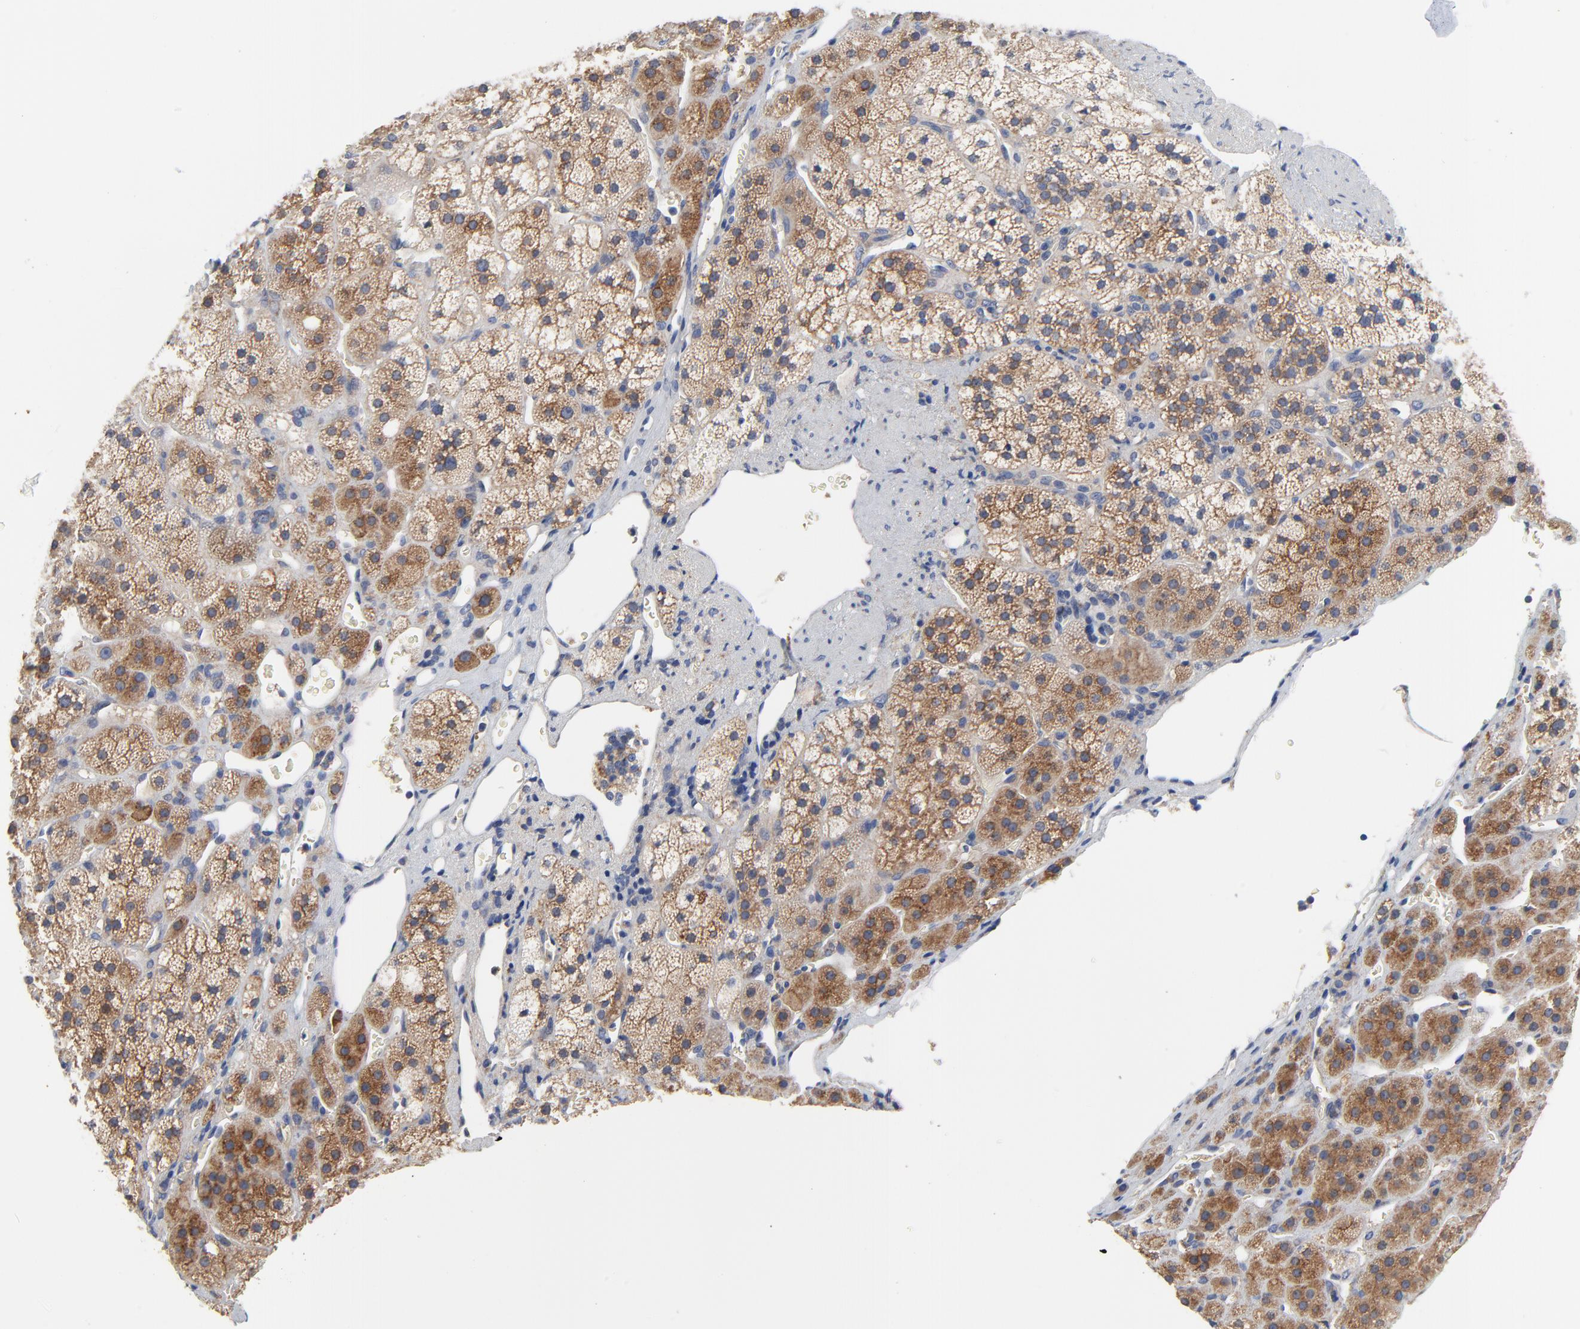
{"staining": {"intensity": "moderate", "quantity": "25%-75%", "location": "cytoplasmic/membranous"}, "tissue": "adrenal gland", "cell_type": "Glandular cells", "image_type": "normal", "snomed": [{"axis": "morphology", "description": "Normal tissue, NOS"}, {"axis": "topography", "description": "Adrenal gland"}], "caption": "This image demonstrates IHC staining of unremarkable human adrenal gland, with medium moderate cytoplasmic/membranous staining in about 25%-75% of glandular cells.", "gene": "VAV2", "patient": {"sex": "female", "age": 44}}